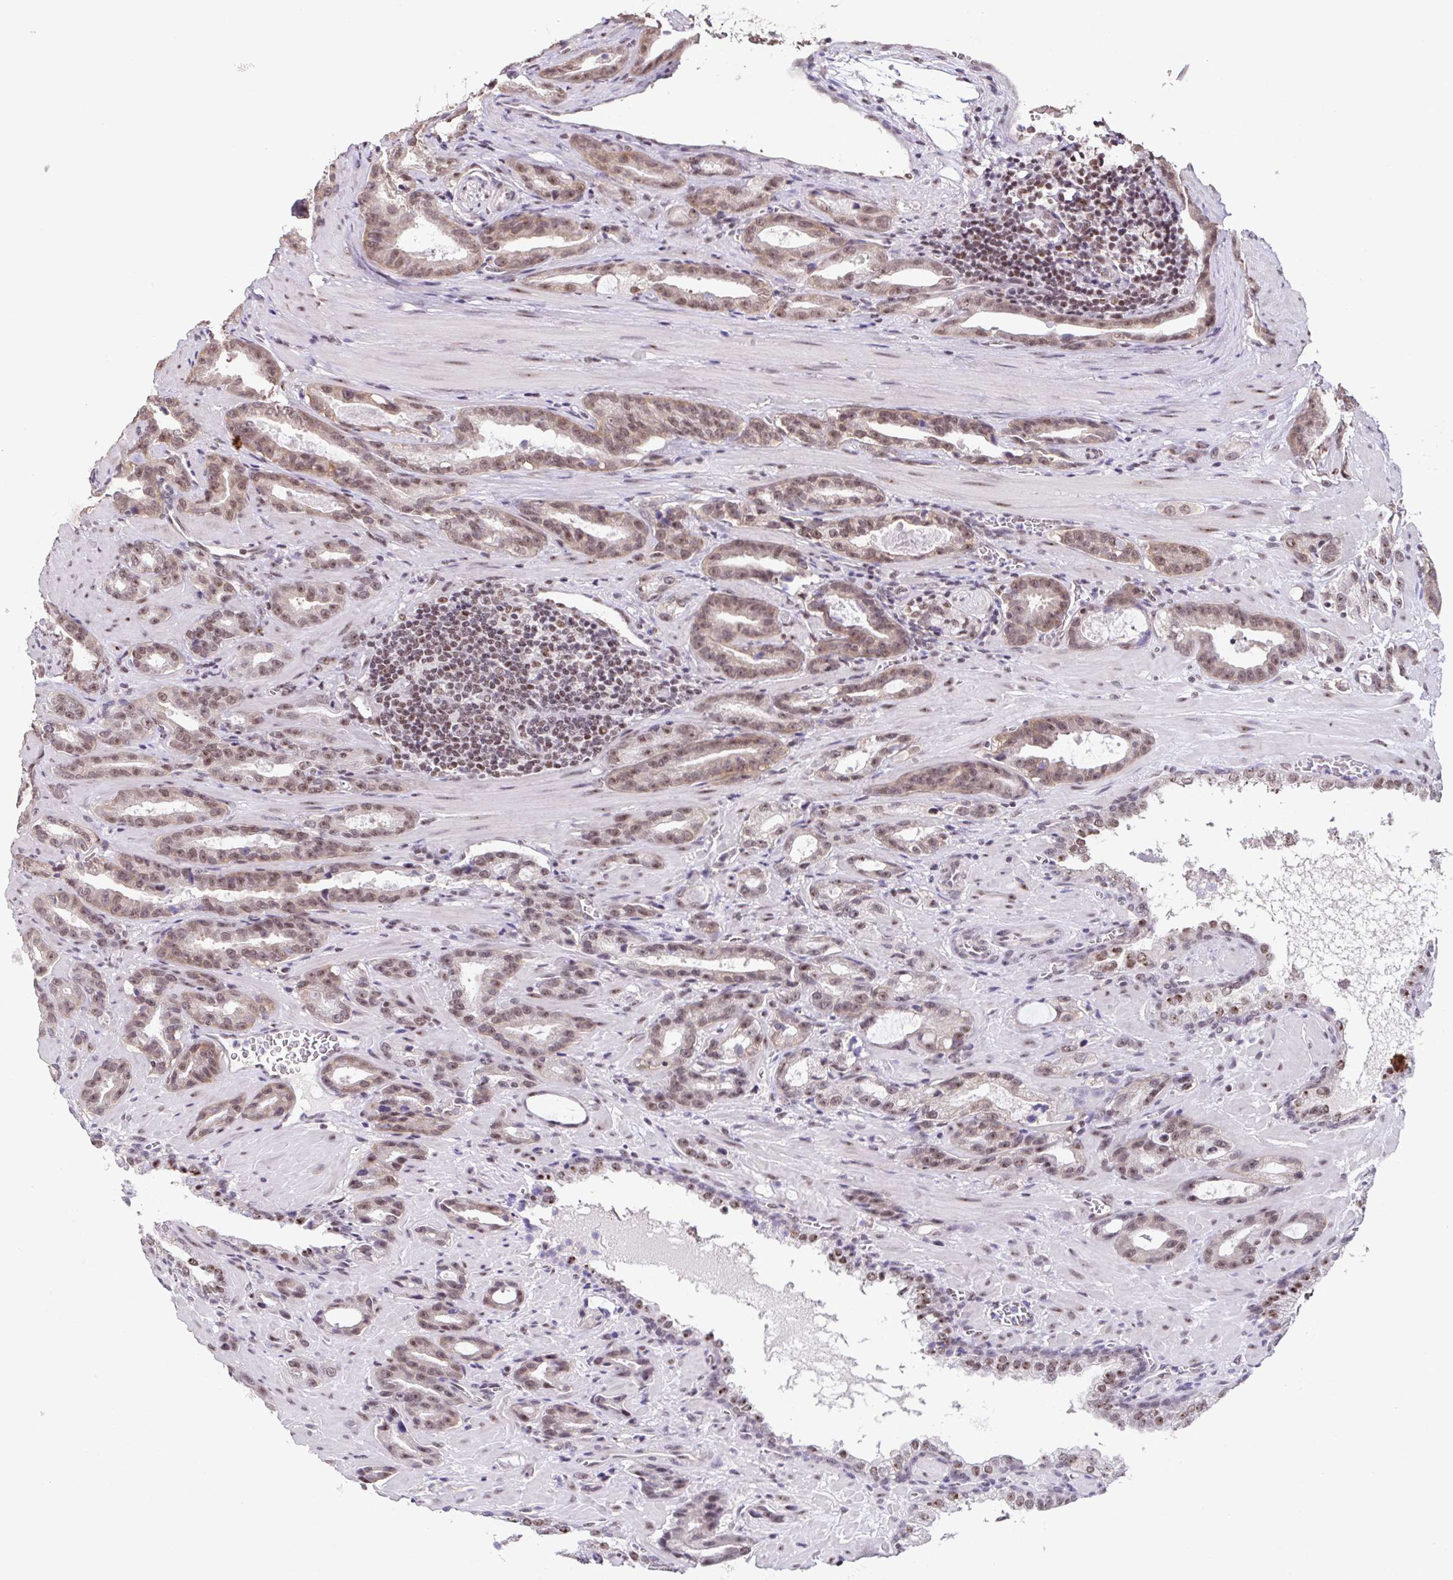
{"staining": {"intensity": "weak", "quantity": ">75%", "location": "nuclear"}, "tissue": "prostate cancer", "cell_type": "Tumor cells", "image_type": "cancer", "snomed": [{"axis": "morphology", "description": "Adenocarcinoma, High grade"}, {"axis": "topography", "description": "Prostate"}], "caption": "Immunohistochemical staining of prostate adenocarcinoma (high-grade) displays weak nuclear protein expression in about >75% of tumor cells.", "gene": "ZNF800", "patient": {"sex": "male", "age": 65}}